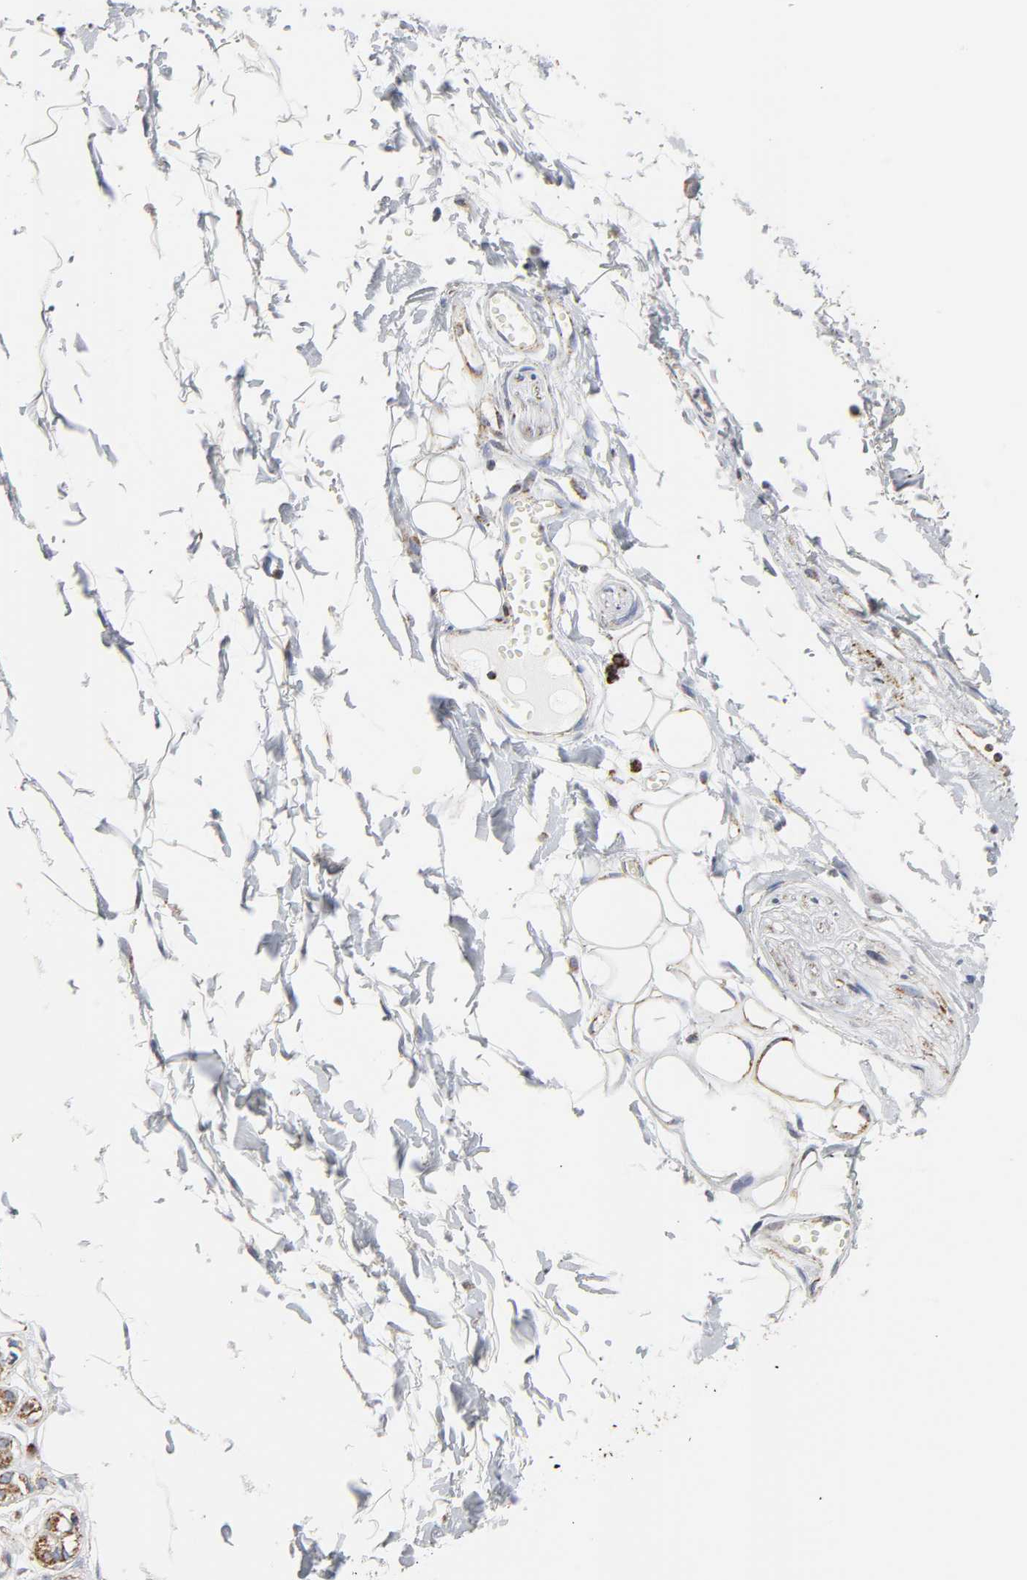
{"staining": {"intensity": "moderate", "quantity": "<25%", "location": "cytoplasmic/membranous"}, "tissue": "adipose tissue", "cell_type": "Adipocytes", "image_type": "normal", "snomed": [{"axis": "morphology", "description": "Normal tissue, NOS"}, {"axis": "morphology", "description": "Inflammation, NOS"}, {"axis": "topography", "description": "Vascular tissue"}, {"axis": "topography", "description": "Salivary gland"}], "caption": "DAB immunohistochemical staining of benign human adipose tissue displays moderate cytoplasmic/membranous protein expression in approximately <25% of adipocytes.", "gene": "CYCS", "patient": {"sex": "female", "age": 75}}